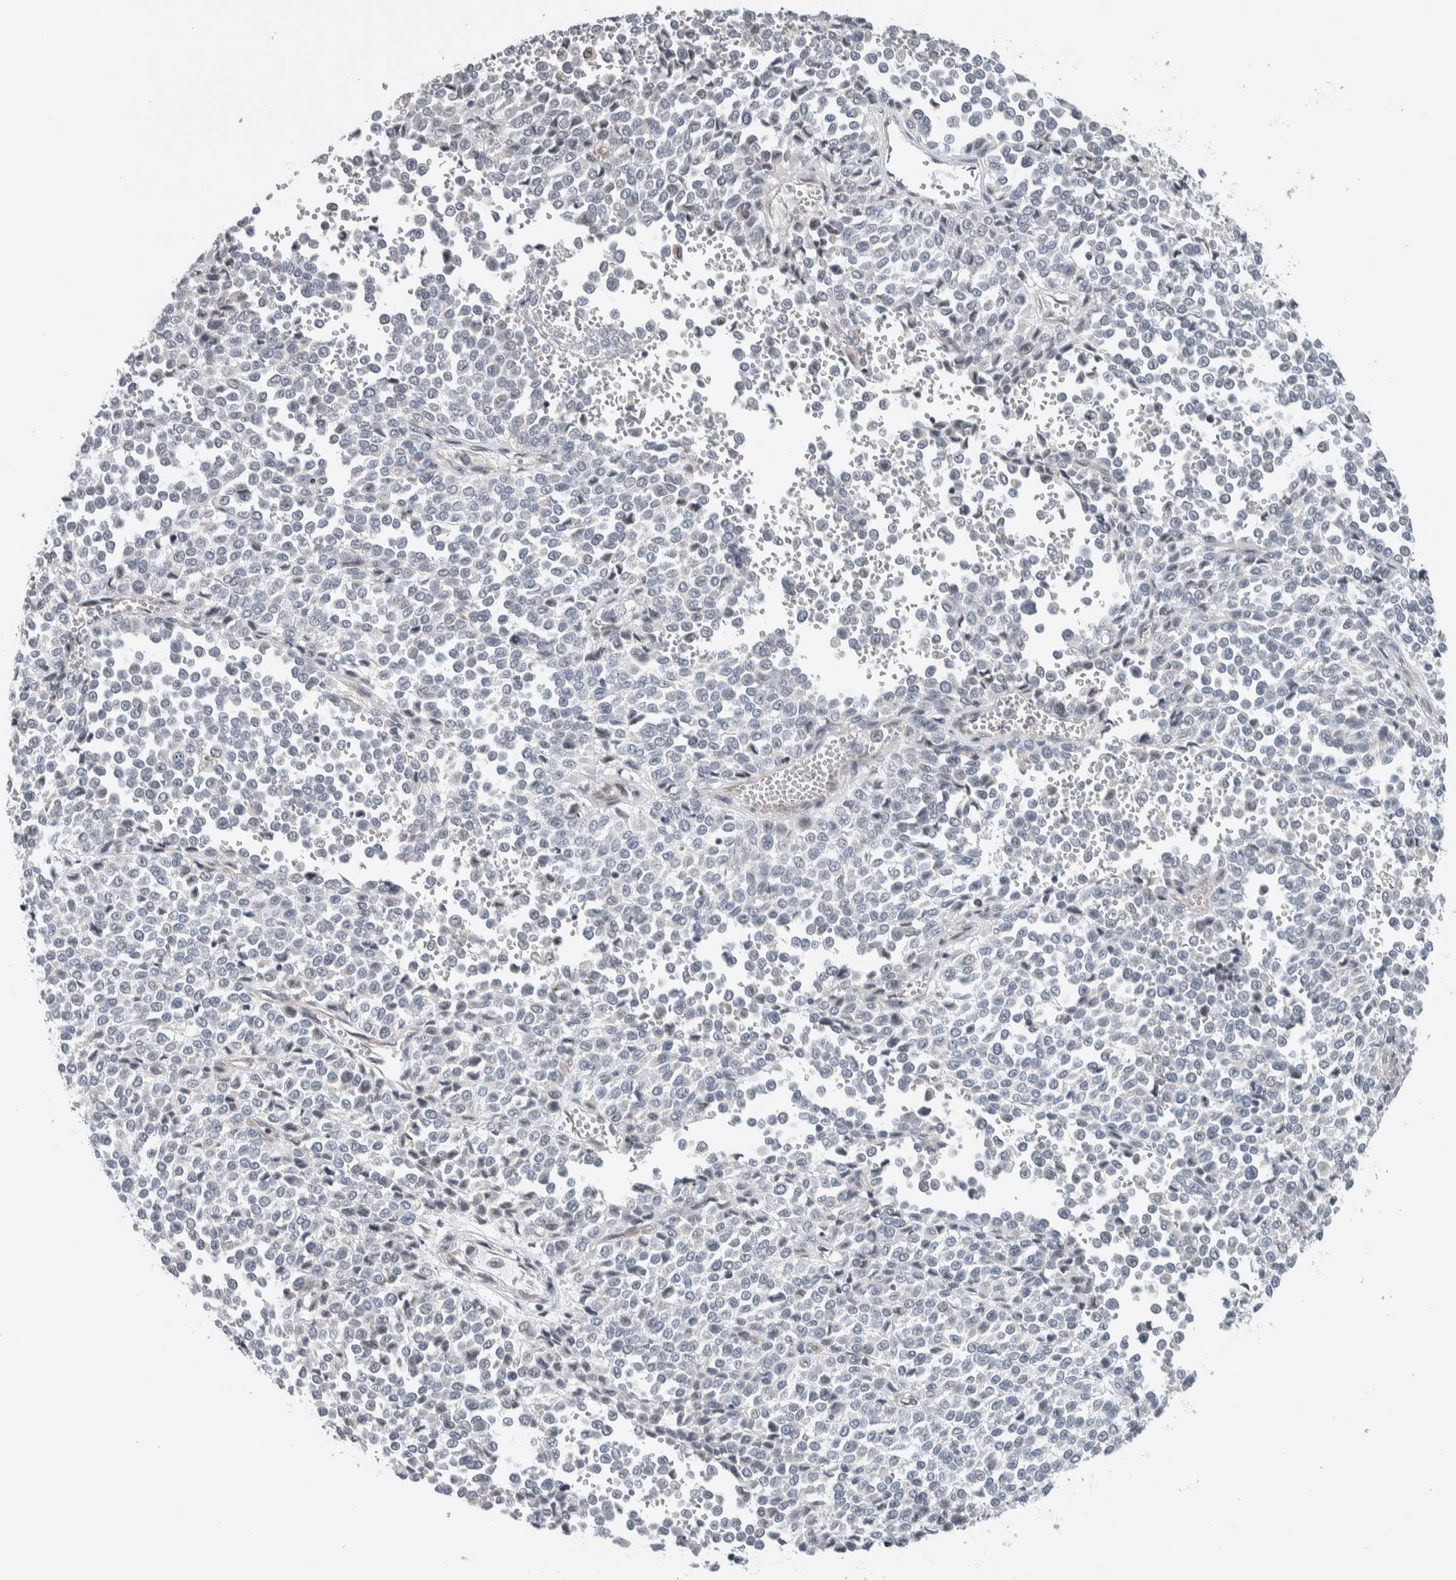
{"staining": {"intensity": "negative", "quantity": "none", "location": "none"}, "tissue": "melanoma", "cell_type": "Tumor cells", "image_type": "cancer", "snomed": [{"axis": "morphology", "description": "Malignant melanoma, Metastatic site"}, {"axis": "topography", "description": "Pancreas"}], "caption": "Image shows no significant protein staining in tumor cells of malignant melanoma (metastatic site).", "gene": "NEUROD1", "patient": {"sex": "female", "age": 30}}